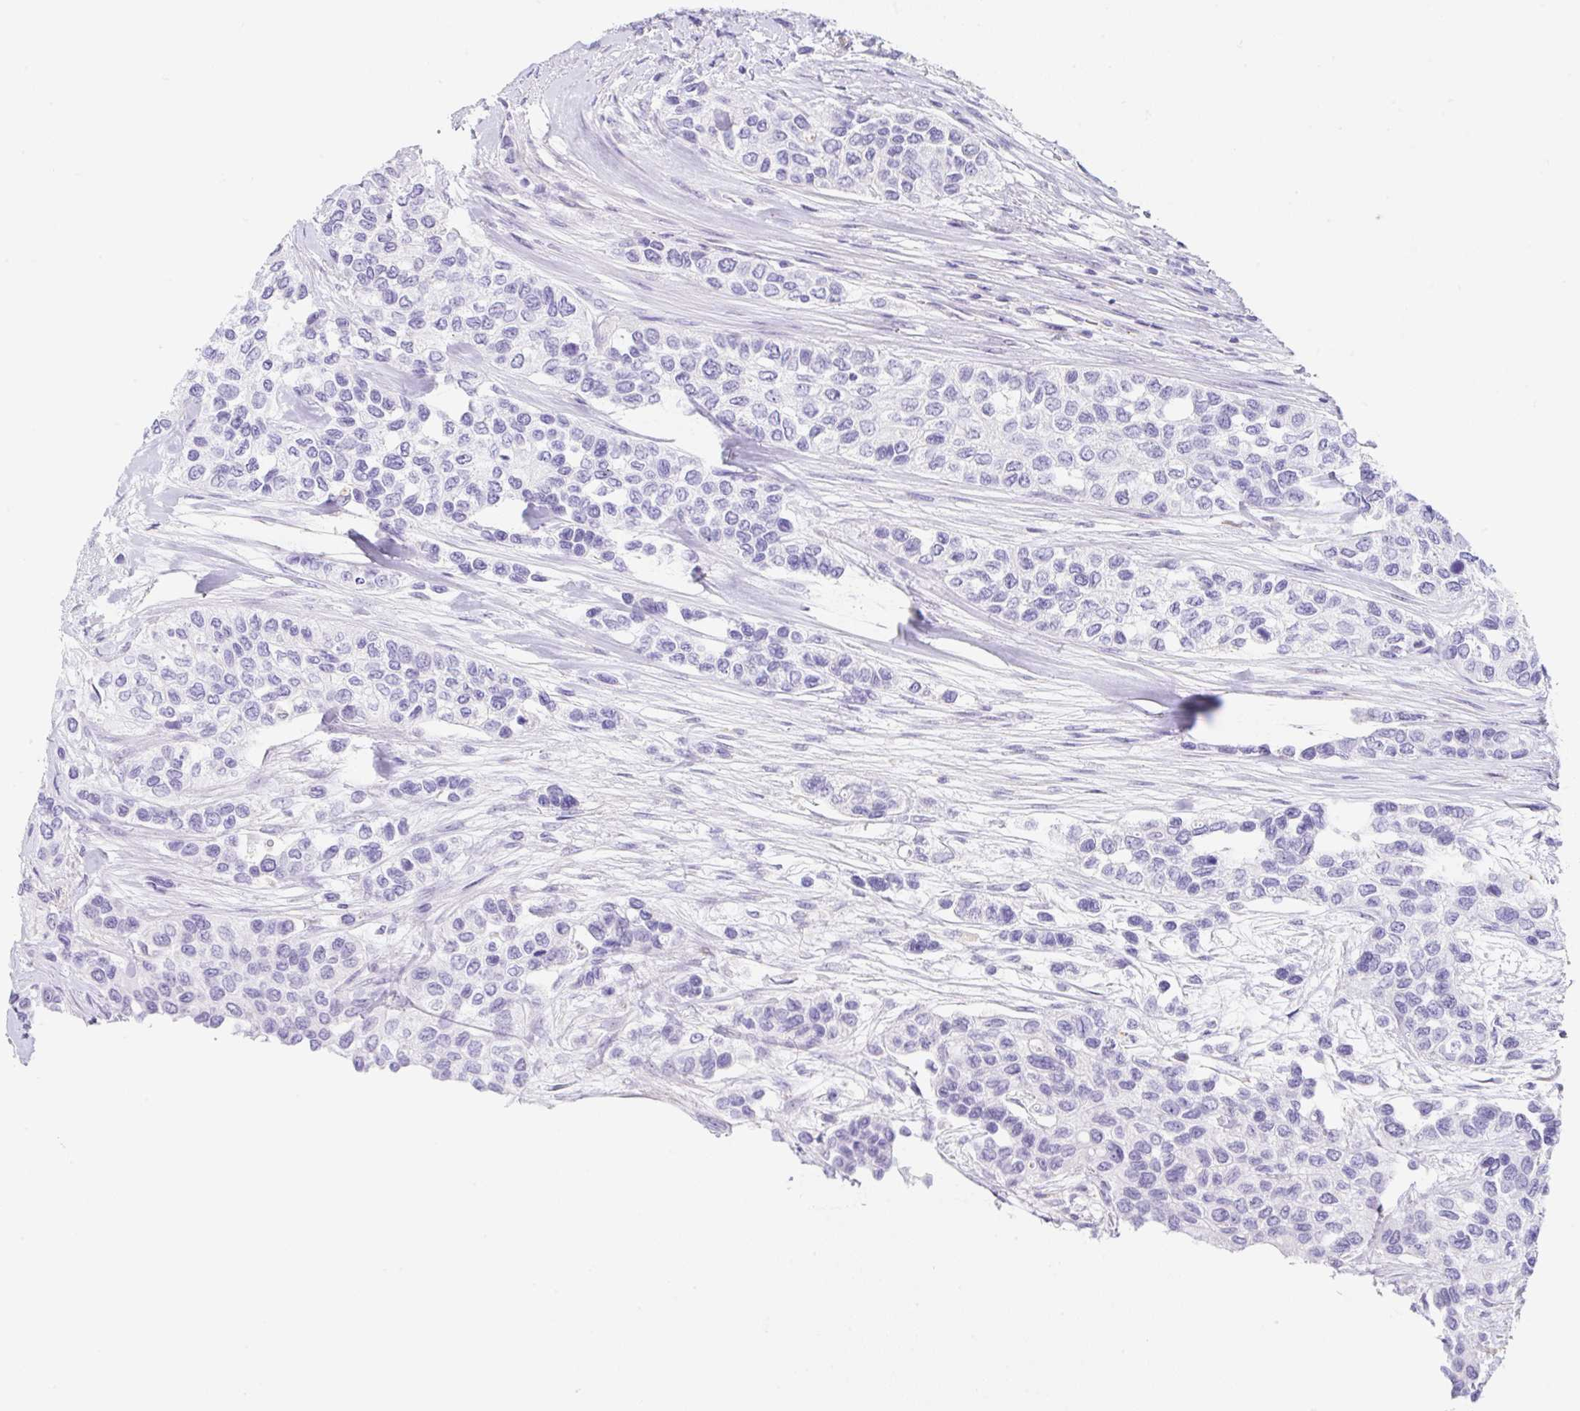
{"staining": {"intensity": "negative", "quantity": "none", "location": "none"}, "tissue": "urothelial cancer", "cell_type": "Tumor cells", "image_type": "cancer", "snomed": [{"axis": "morphology", "description": "Normal tissue, NOS"}, {"axis": "morphology", "description": "Urothelial carcinoma, High grade"}, {"axis": "topography", "description": "Vascular tissue"}, {"axis": "topography", "description": "Urinary bladder"}], "caption": "This is an IHC photomicrograph of human high-grade urothelial carcinoma. There is no expression in tumor cells.", "gene": "DKK4", "patient": {"sex": "female", "age": 56}}